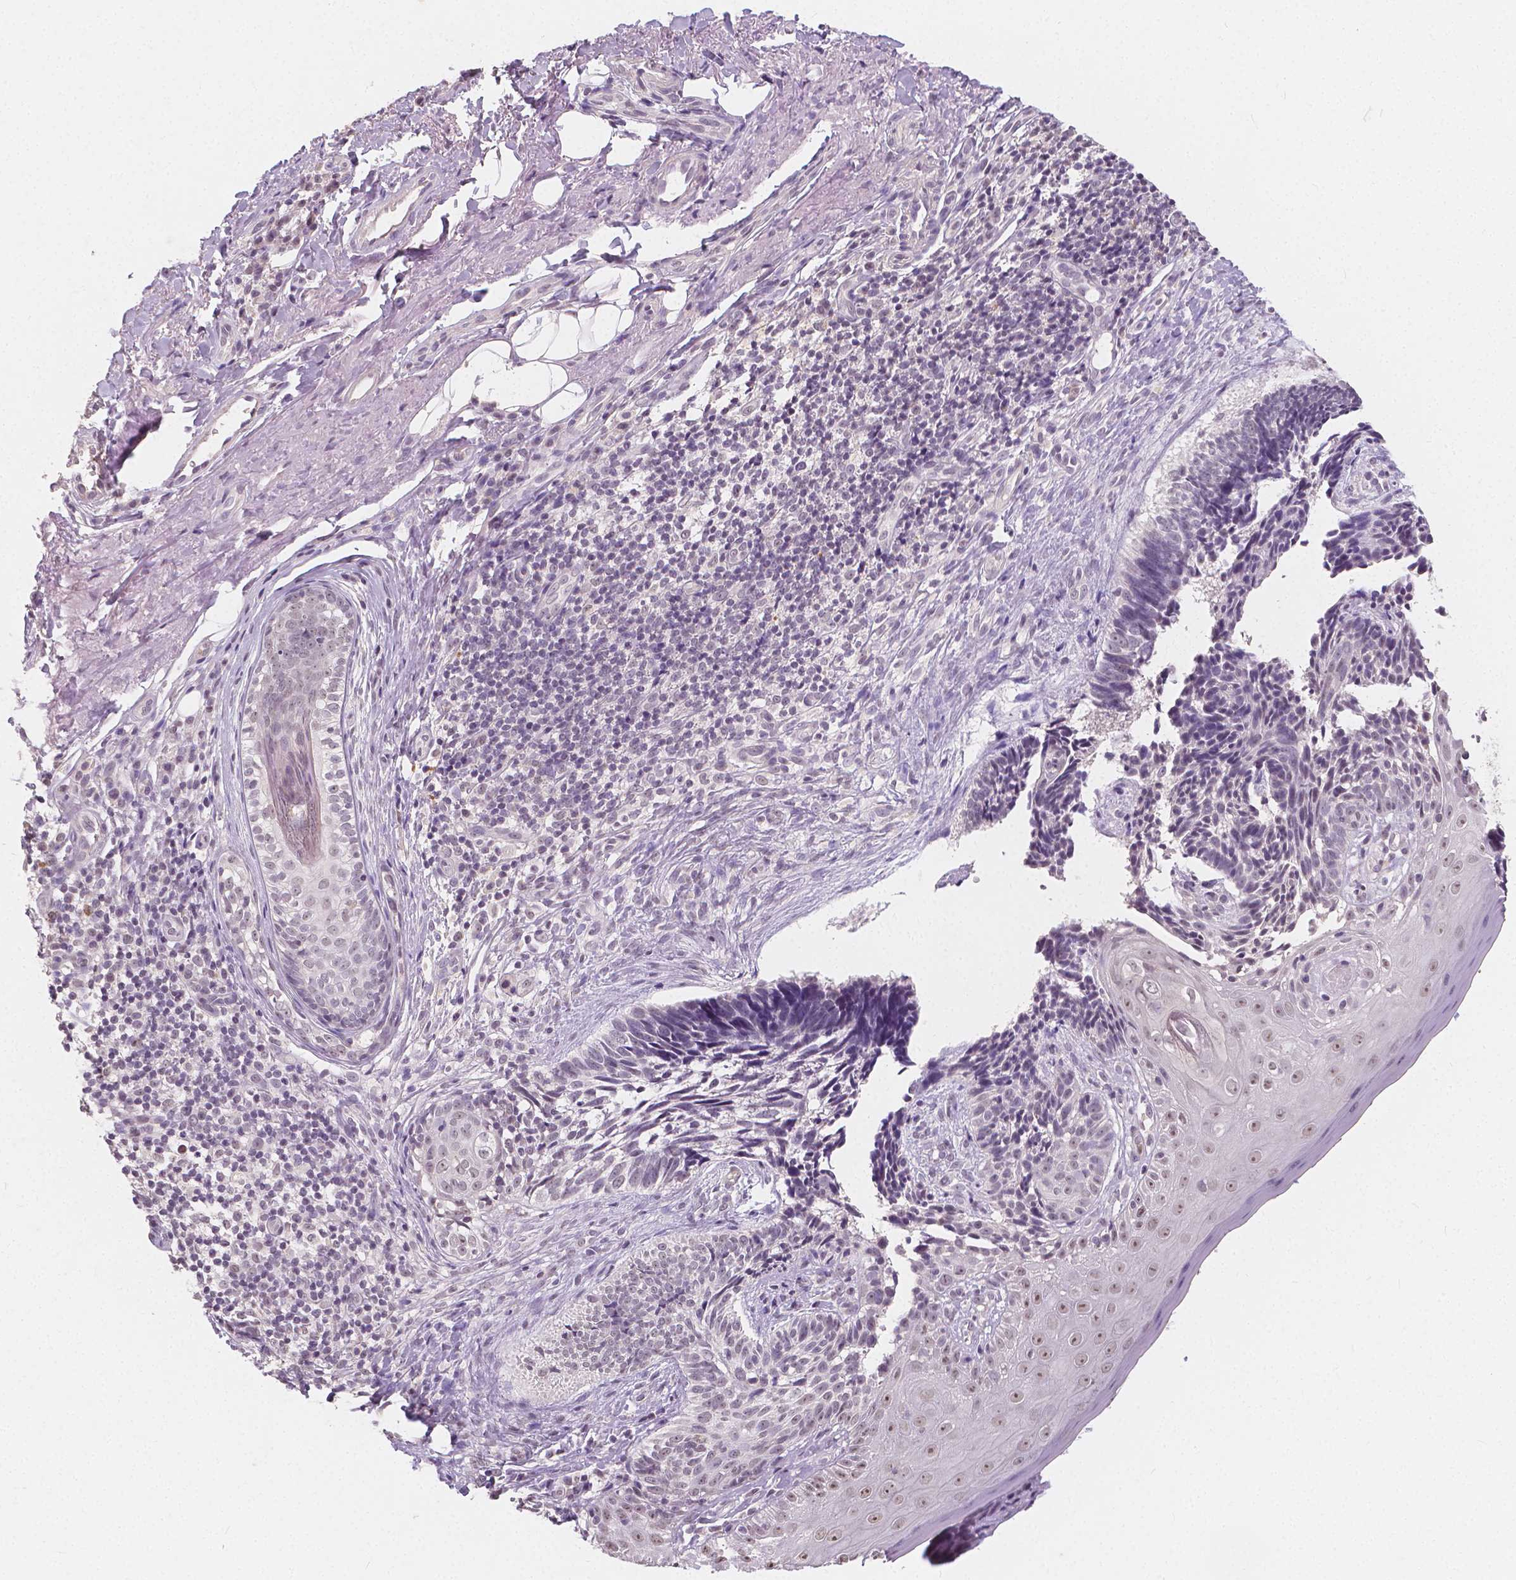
{"staining": {"intensity": "negative", "quantity": "none", "location": "none"}, "tissue": "skin cancer", "cell_type": "Tumor cells", "image_type": "cancer", "snomed": [{"axis": "morphology", "description": "Normal tissue, NOS"}, {"axis": "morphology", "description": "Basal cell carcinoma"}, {"axis": "topography", "description": "Skin"}], "caption": "High magnification brightfield microscopy of skin cancer (basal cell carcinoma) stained with DAB (3,3'-diaminobenzidine) (brown) and counterstained with hematoxylin (blue): tumor cells show no significant positivity.", "gene": "NOLC1", "patient": {"sex": "male", "age": 68}}